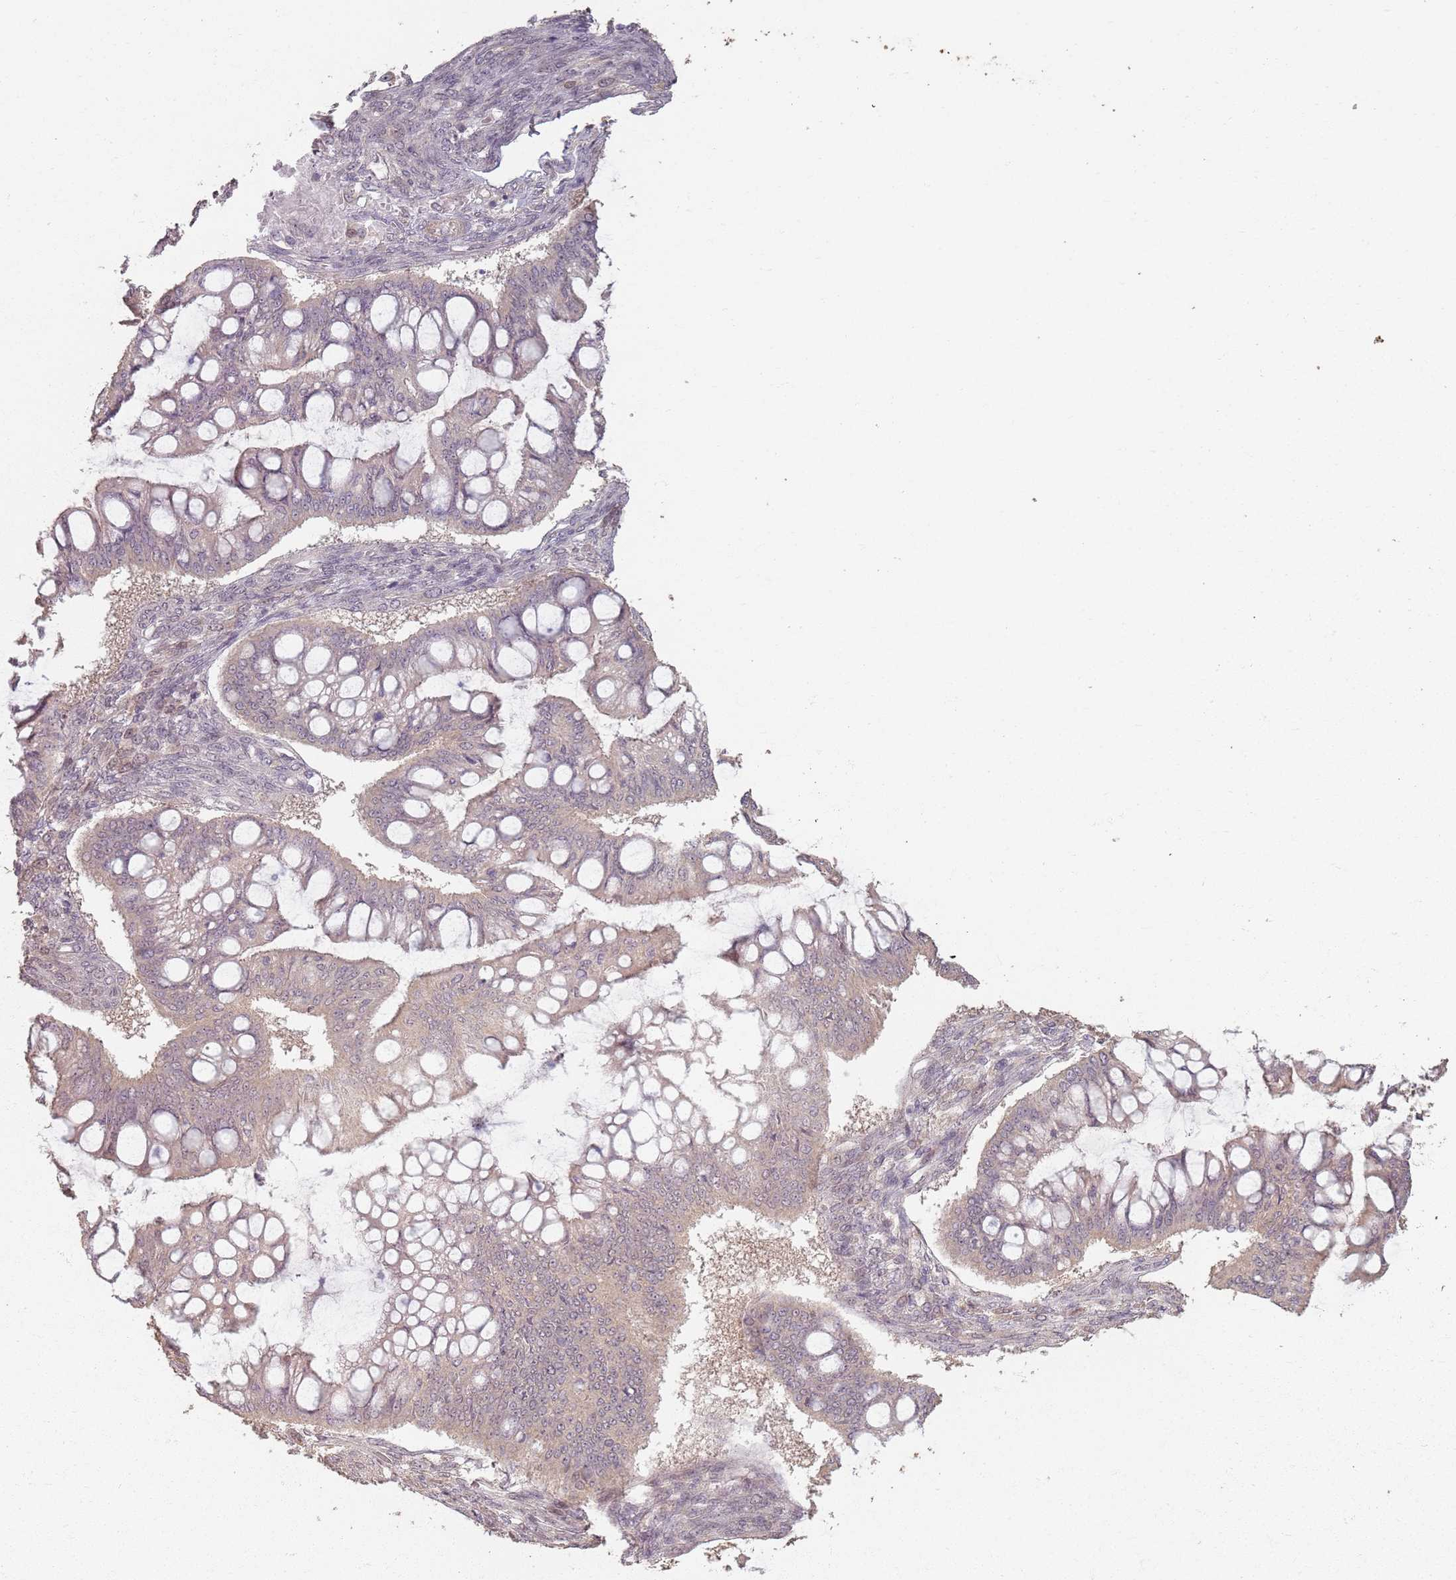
{"staining": {"intensity": "weak", "quantity": ">75%", "location": "cytoplasmic/membranous"}, "tissue": "ovarian cancer", "cell_type": "Tumor cells", "image_type": "cancer", "snomed": [{"axis": "morphology", "description": "Cystadenocarcinoma, mucinous, NOS"}, {"axis": "topography", "description": "Ovary"}], "caption": "IHC micrograph of human ovarian cancer (mucinous cystadenocarcinoma) stained for a protein (brown), which reveals low levels of weak cytoplasmic/membranous staining in approximately >75% of tumor cells.", "gene": "CCDC168", "patient": {"sex": "female", "age": 73}}